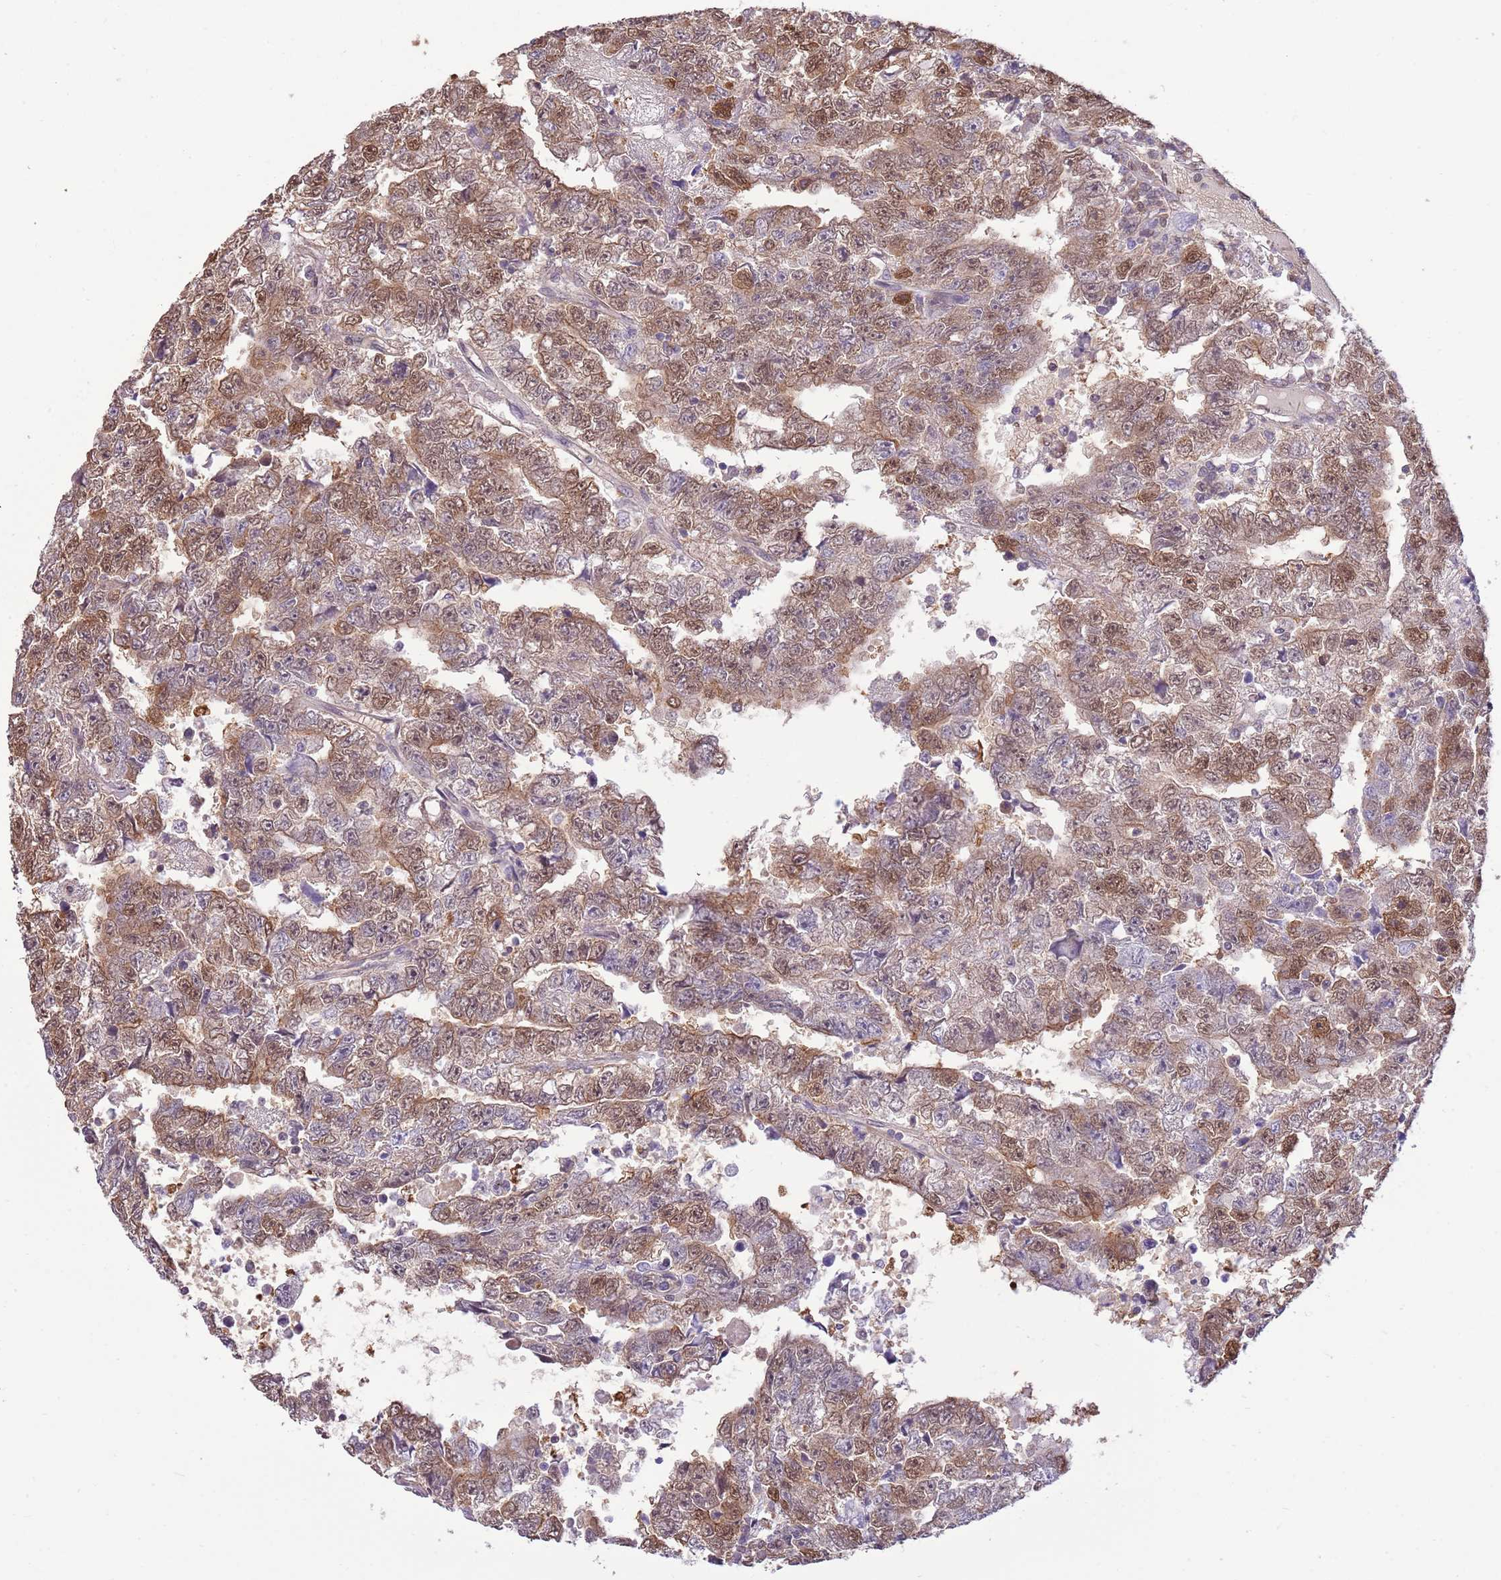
{"staining": {"intensity": "moderate", "quantity": "25%-75%", "location": "cytoplasmic/membranous,nuclear"}, "tissue": "testis cancer", "cell_type": "Tumor cells", "image_type": "cancer", "snomed": [{"axis": "morphology", "description": "Carcinoma, Embryonal, NOS"}, {"axis": "topography", "description": "Testis"}], "caption": "Immunohistochemical staining of testis cancer shows moderate cytoplasmic/membranous and nuclear protein expression in approximately 25%-75% of tumor cells.", "gene": "NSFL1C", "patient": {"sex": "male", "age": 25}}